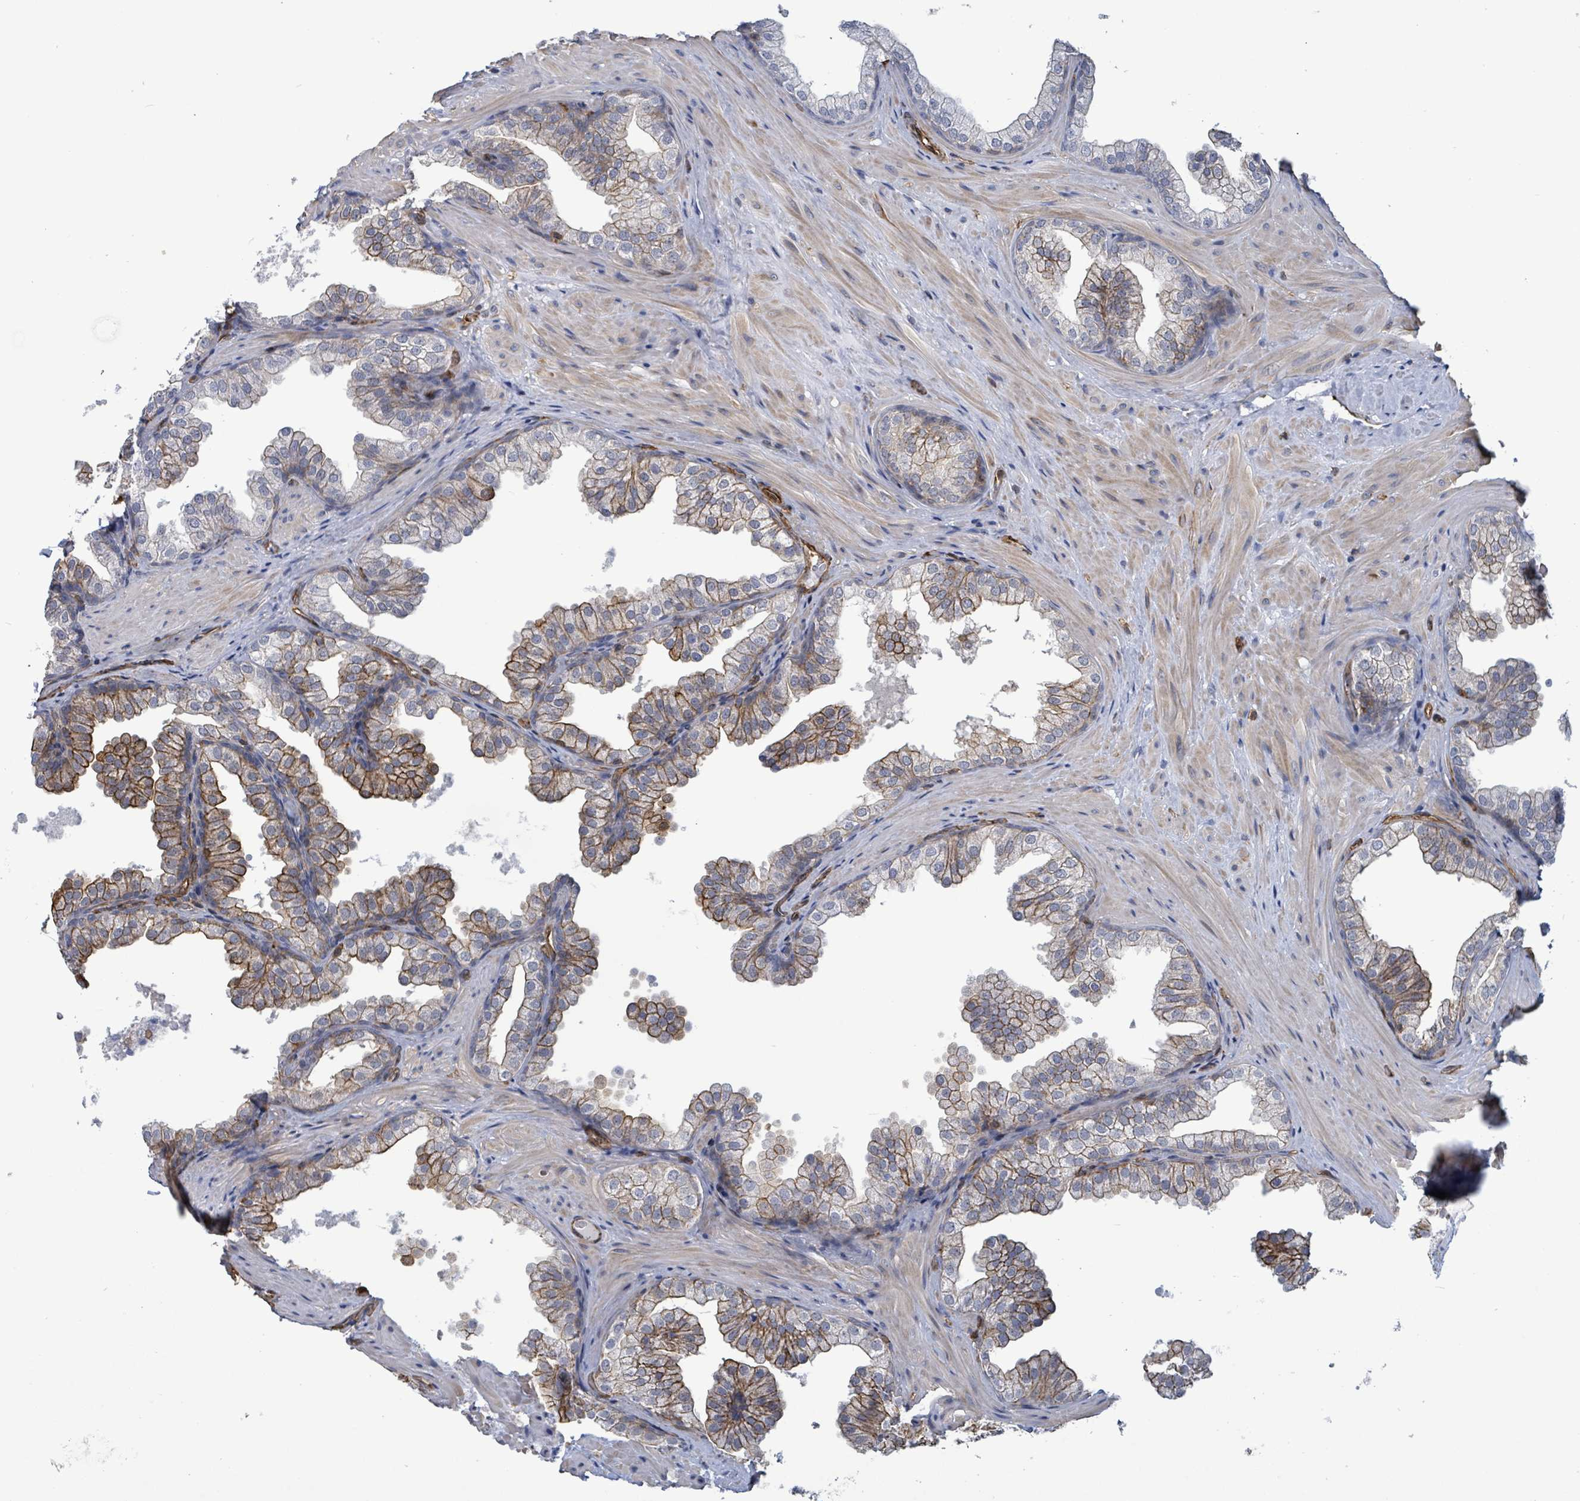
{"staining": {"intensity": "moderate", "quantity": "25%-75%", "location": "cytoplasmic/membranous"}, "tissue": "prostate", "cell_type": "Glandular cells", "image_type": "normal", "snomed": [{"axis": "morphology", "description": "Normal tissue, NOS"}, {"axis": "topography", "description": "Prostate"}], "caption": "Moderate cytoplasmic/membranous protein positivity is present in approximately 25%-75% of glandular cells in prostate.", "gene": "PRKRIP1", "patient": {"sex": "male", "age": 37}}